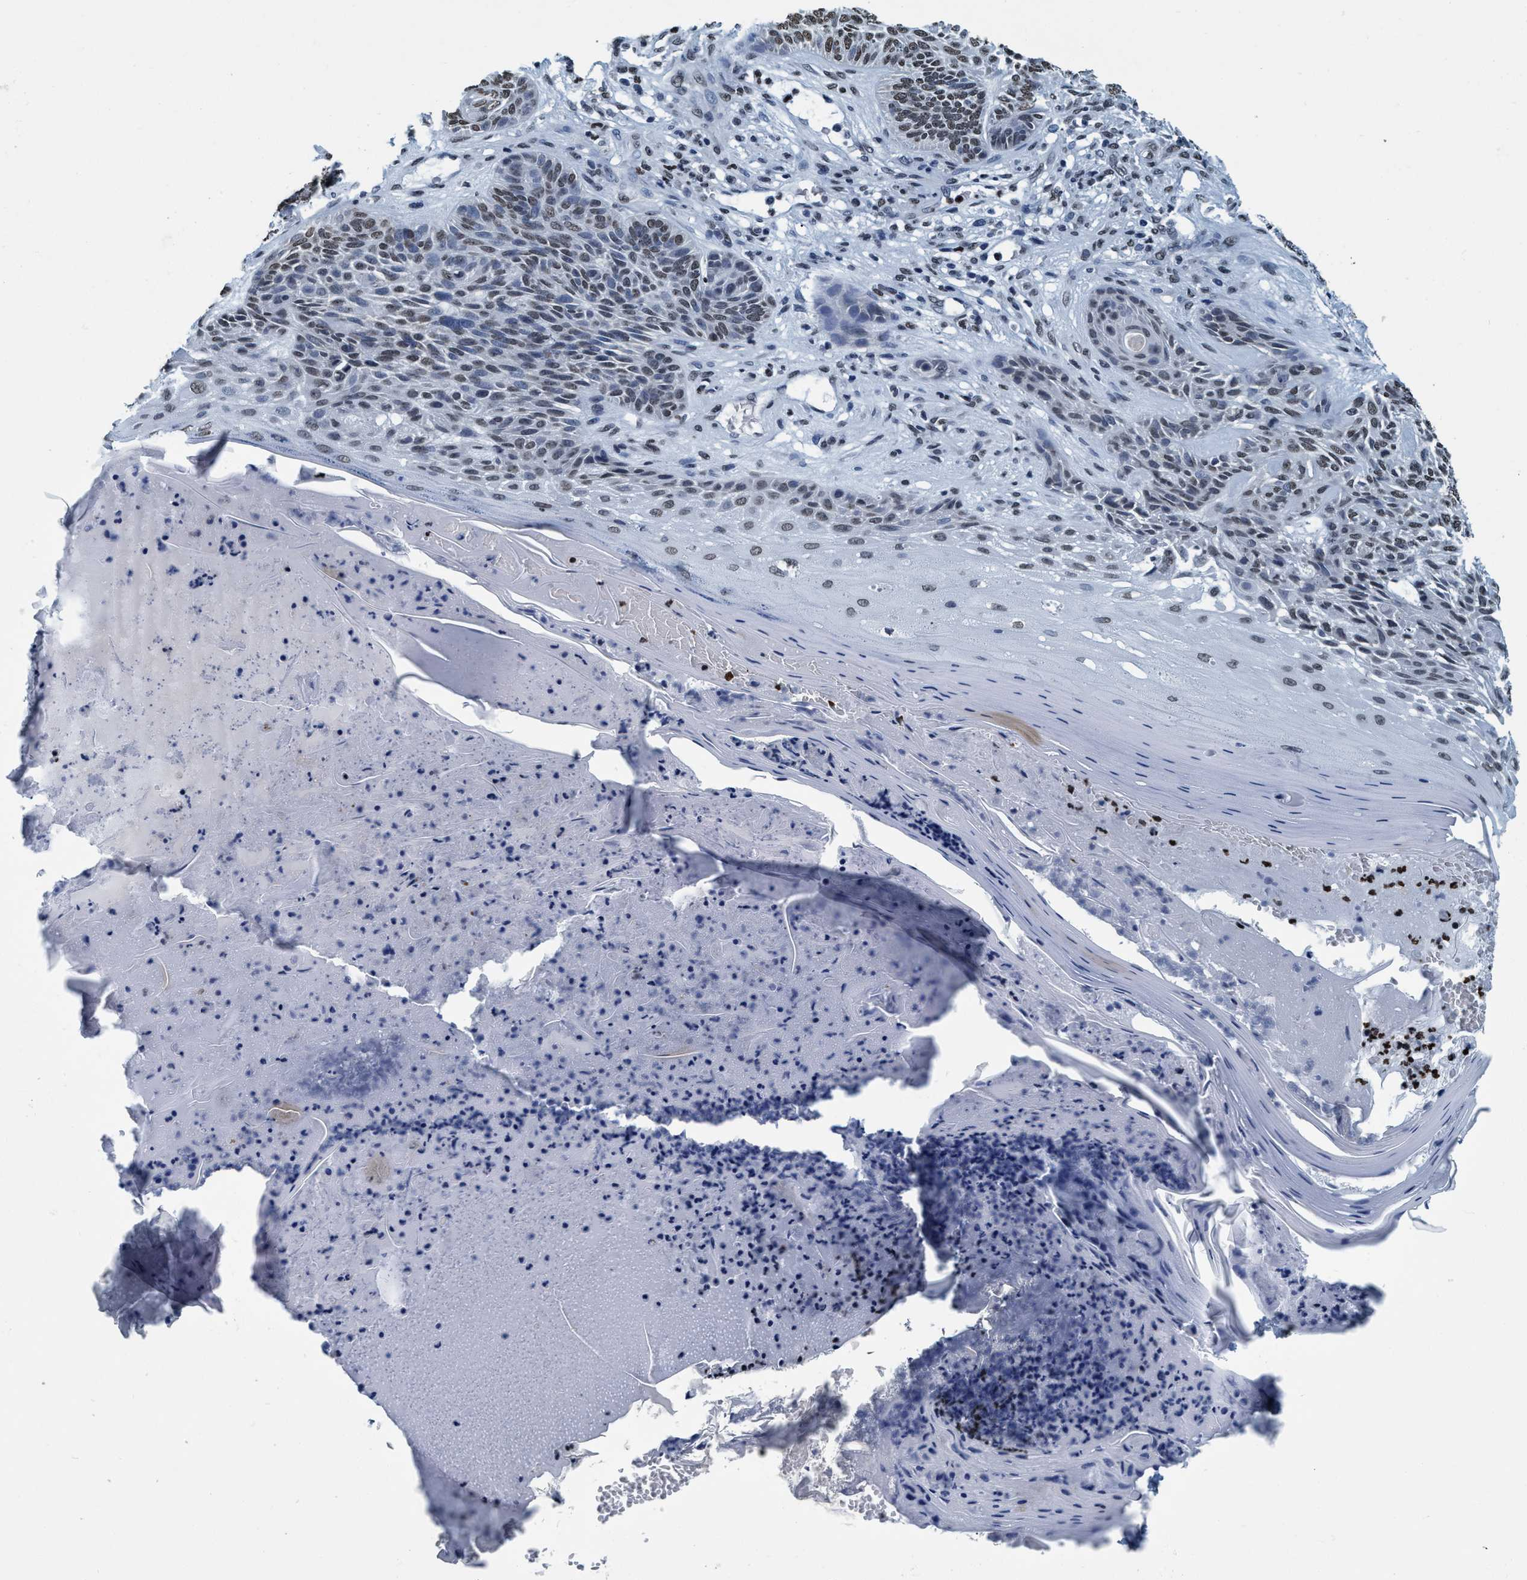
{"staining": {"intensity": "weak", "quantity": ">75%", "location": "nuclear"}, "tissue": "skin cancer", "cell_type": "Tumor cells", "image_type": "cancer", "snomed": [{"axis": "morphology", "description": "Basal cell carcinoma"}, {"axis": "topography", "description": "Skin"}], "caption": "Basal cell carcinoma (skin) stained with a protein marker exhibits weak staining in tumor cells.", "gene": "CCNE2", "patient": {"sex": "male", "age": 55}}